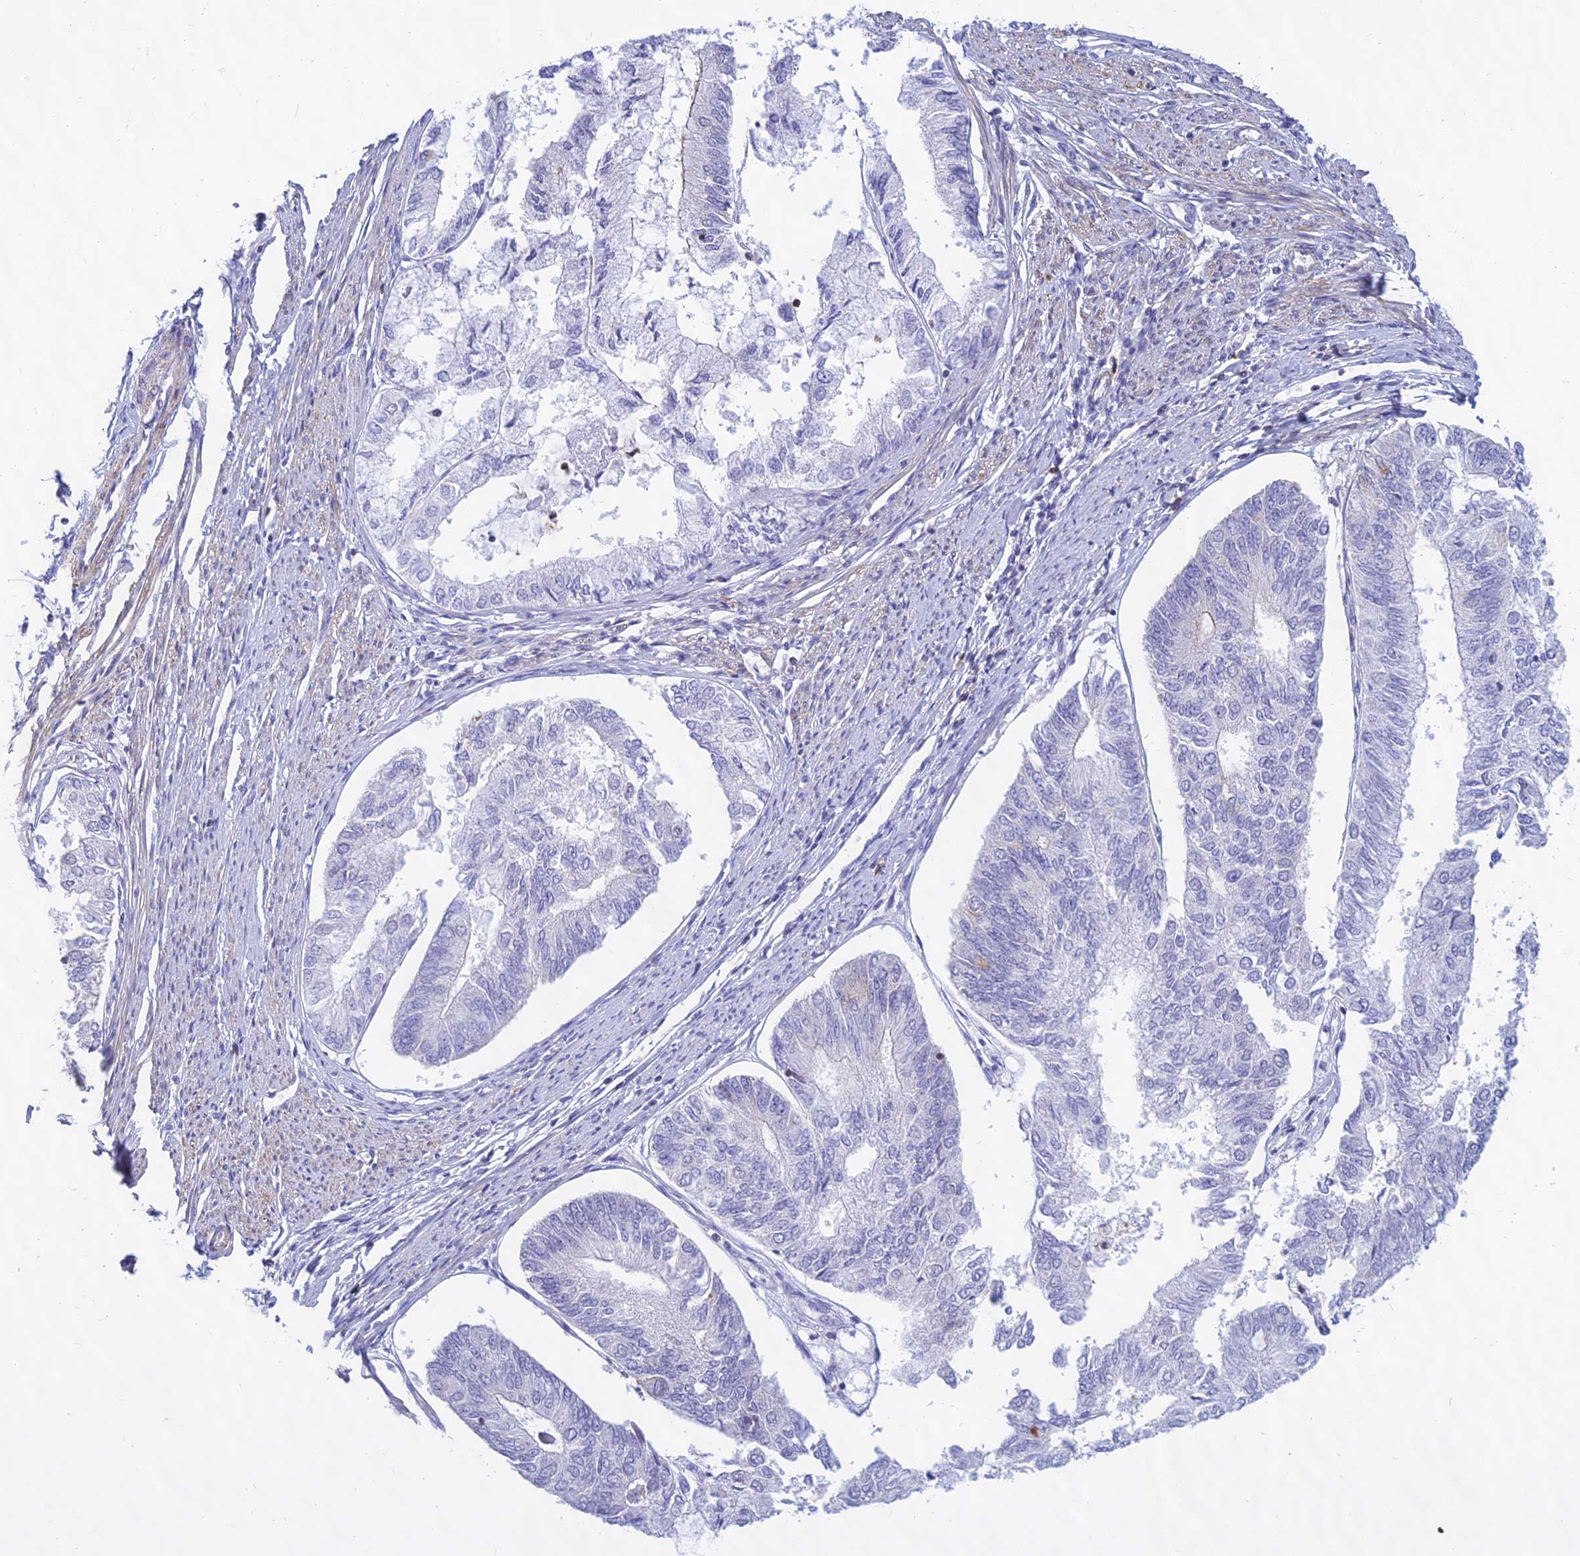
{"staining": {"intensity": "moderate", "quantity": "<25%", "location": "cytoplasmic/membranous"}, "tissue": "endometrial cancer", "cell_type": "Tumor cells", "image_type": "cancer", "snomed": [{"axis": "morphology", "description": "Adenocarcinoma, NOS"}, {"axis": "topography", "description": "Endometrium"}], "caption": "A high-resolution photomicrograph shows IHC staining of adenocarcinoma (endometrial), which exhibits moderate cytoplasmic/membranous staining in about <25% of tumor cells.", "gene": "KRR1", "patient": {"sex": "female", "age": 68}}